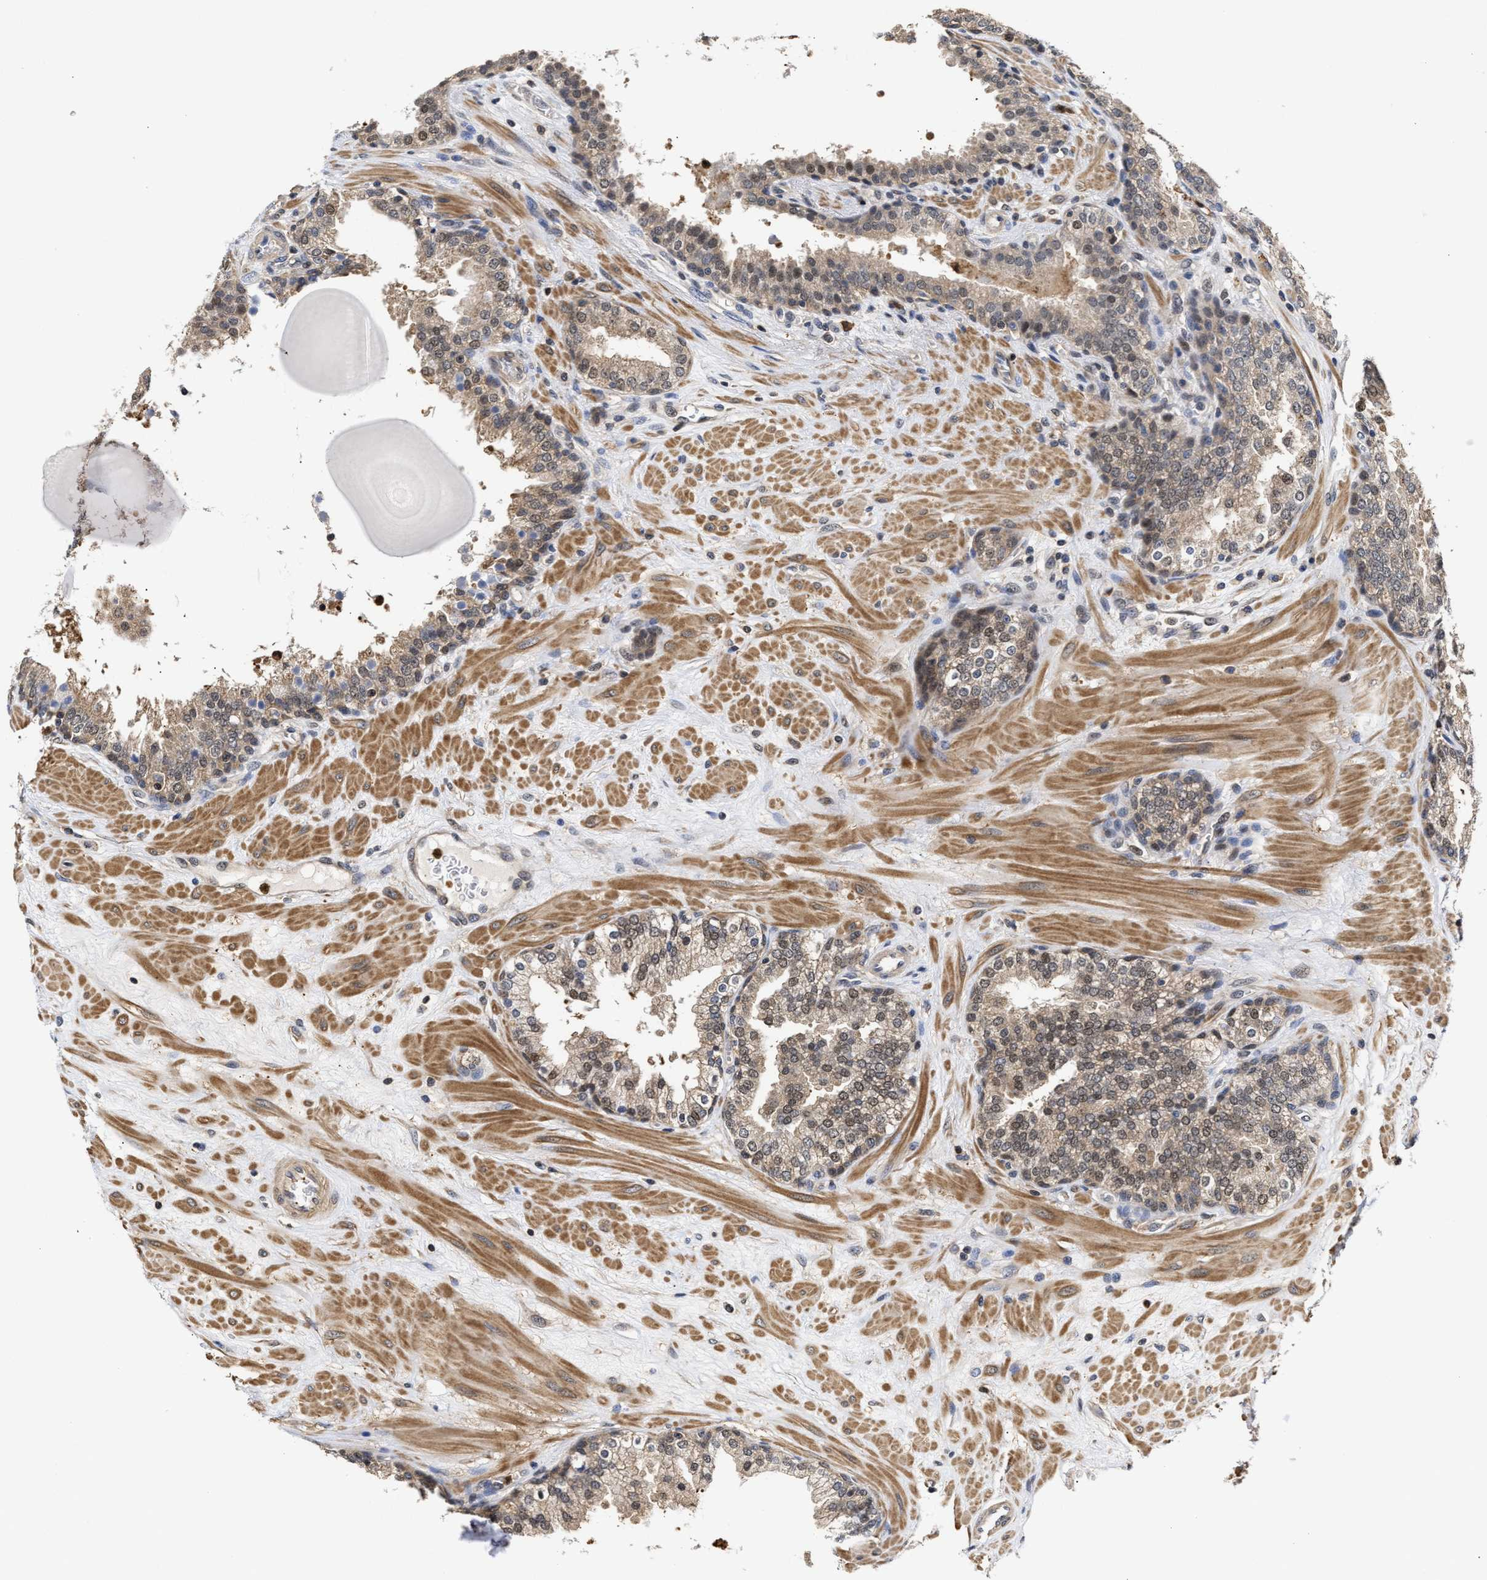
{"staining": {"intensity": "weak", "quantity": "25%-75%", "location": "cytoplasmic/membranous,nuclear"}, "tissue": "prostate", "cell_type": "Glandular cells", "image_type": "normal", "snomed": [{"axis": "morphology", "description": "Normal tissue, NOS"}, {"axis": "topography", "description": "Prostate"}], "caption": "Human prostate stained for a protein (brown) displays weak cytoplasmic/membranous,nuclear positive staining in approximately 25%-75% of glandular cells.", "gene": "KLHDC1", "patient": {"sex": "male", "age": 51}}